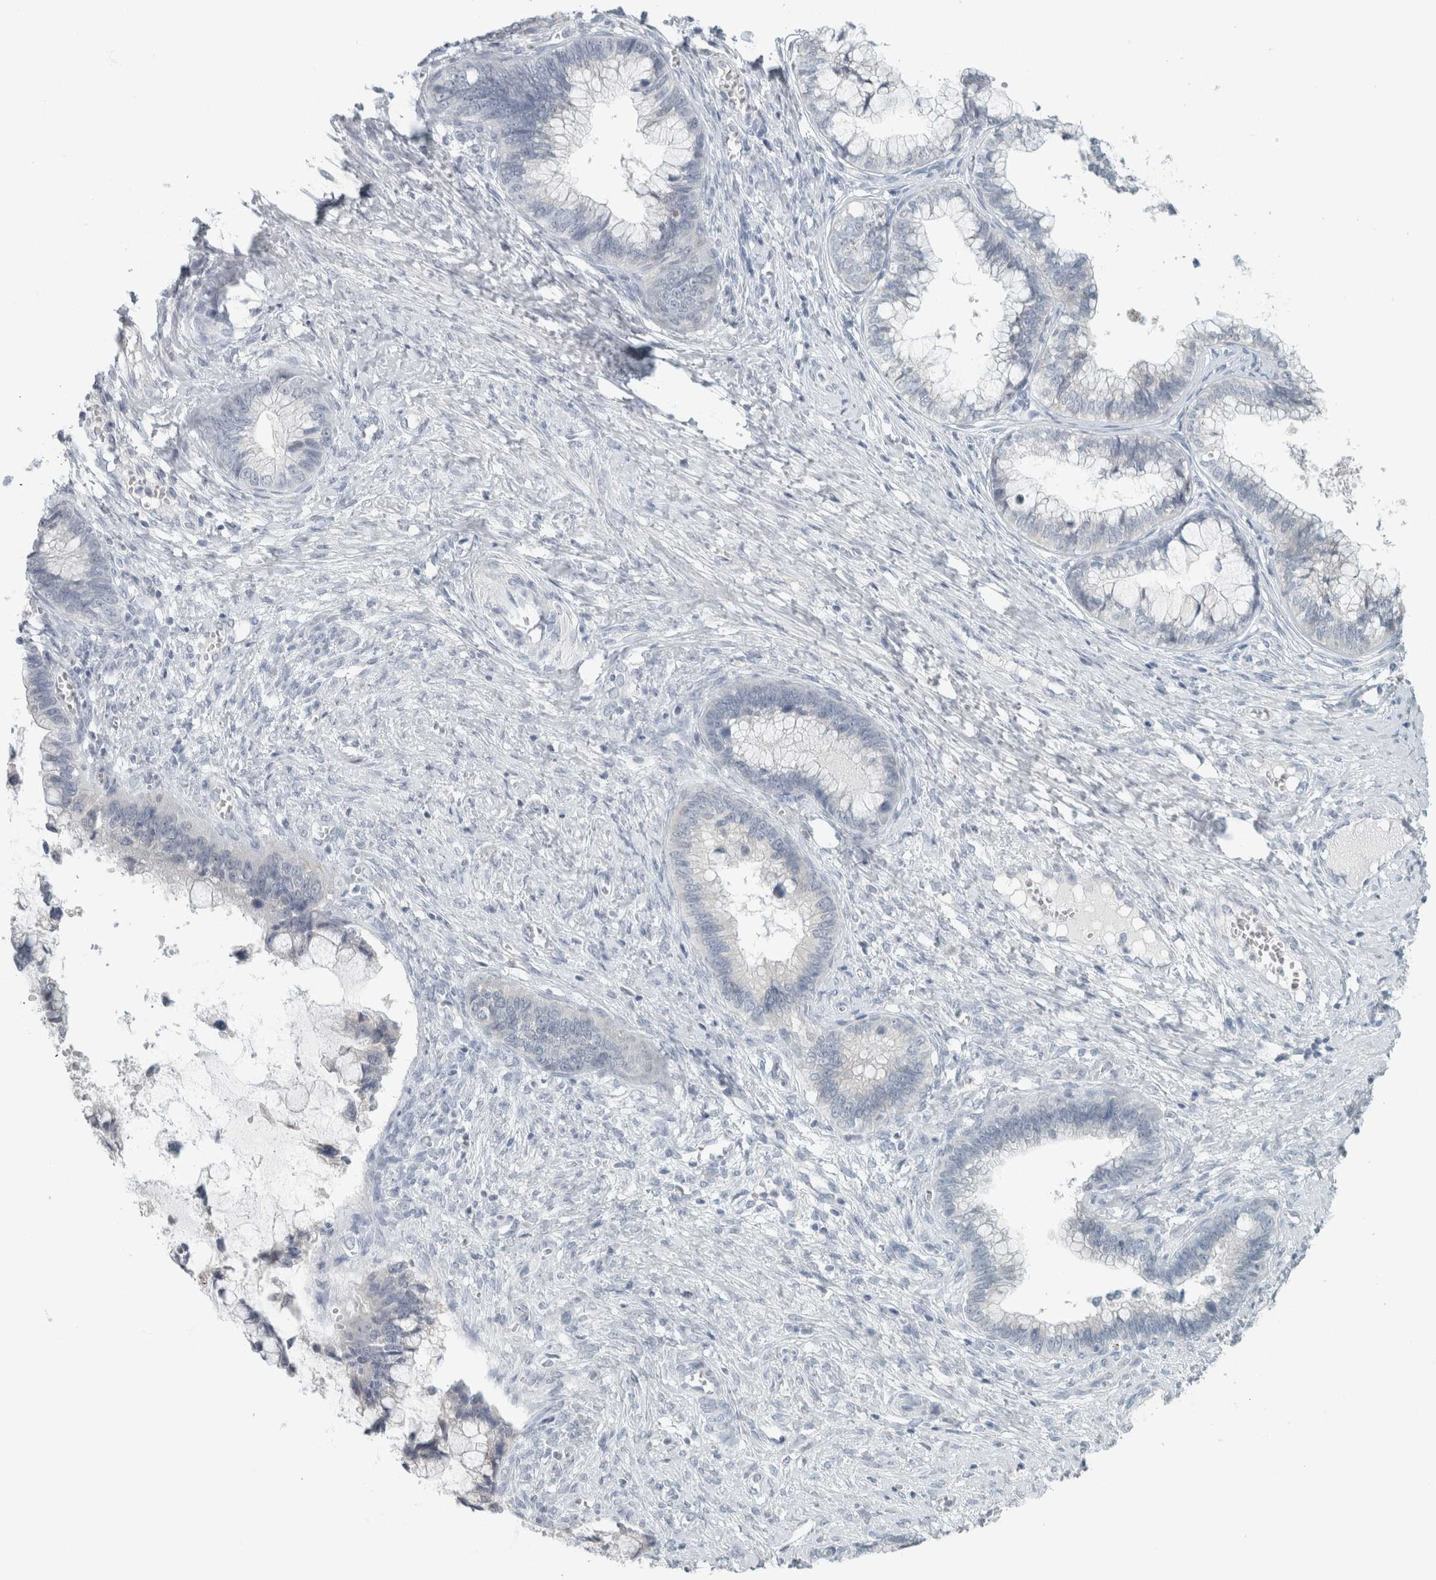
{"staining": {"intensity": "negative", "quantity": "none", "location": "none"}, "tissue": "cervical cancer", "cell_type": "Tumor cells", "image_type": "cancer", "snomed": [{"axis": "morphology", "description": "Adenocarcinoma, NOS"}, {"axis": "topography", "description": "Cervix"}], "caption": "Human cervical adenocarcinoma stained for a protein using IHC reveals no expression in tumor cells.", "gene": "TRIT1", "patient": {"sex": "female", "age": 44}}